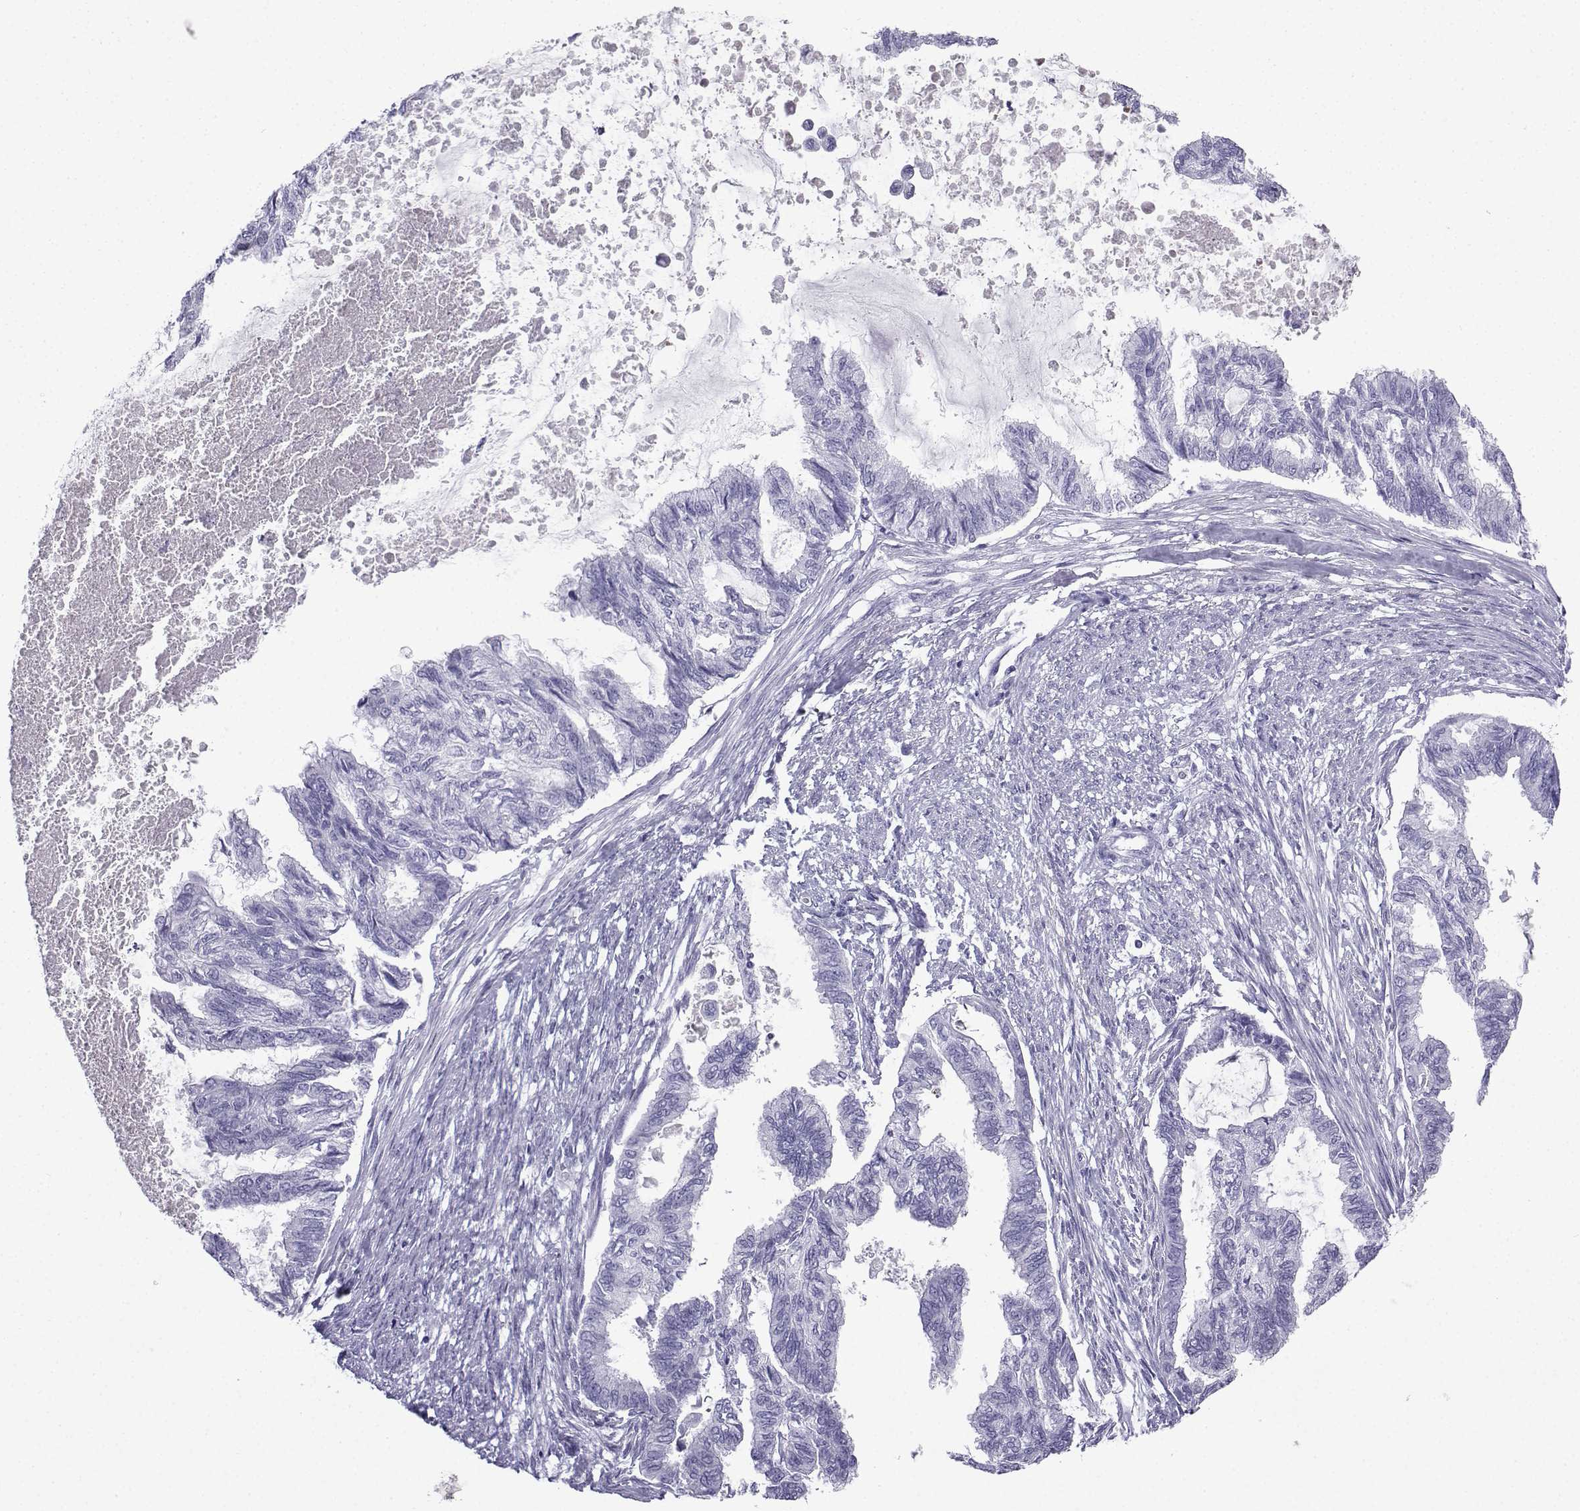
{"staining": {"intensity": "negative", "quantity": "none", "location": "none"}, "tissue": "endometrial cancer", "cell_type": "Tumor cells", "image_type": "cancer", "snomed": [{"axis": "morphology", "description": "Adenocarcinoma, NOS"}, {"axis": "topography", "description": "Endometrium"}], "caption": "Immunohistochemistry image of neoplastic tissue: adenocarcinoma (endometrial) stained with DAB (3,3'-diaminobenzidine) reveals no significant protein expression in tumor cells.", "gene": "SLC18A2", "patient": {"sex": "female", "age": 86}}